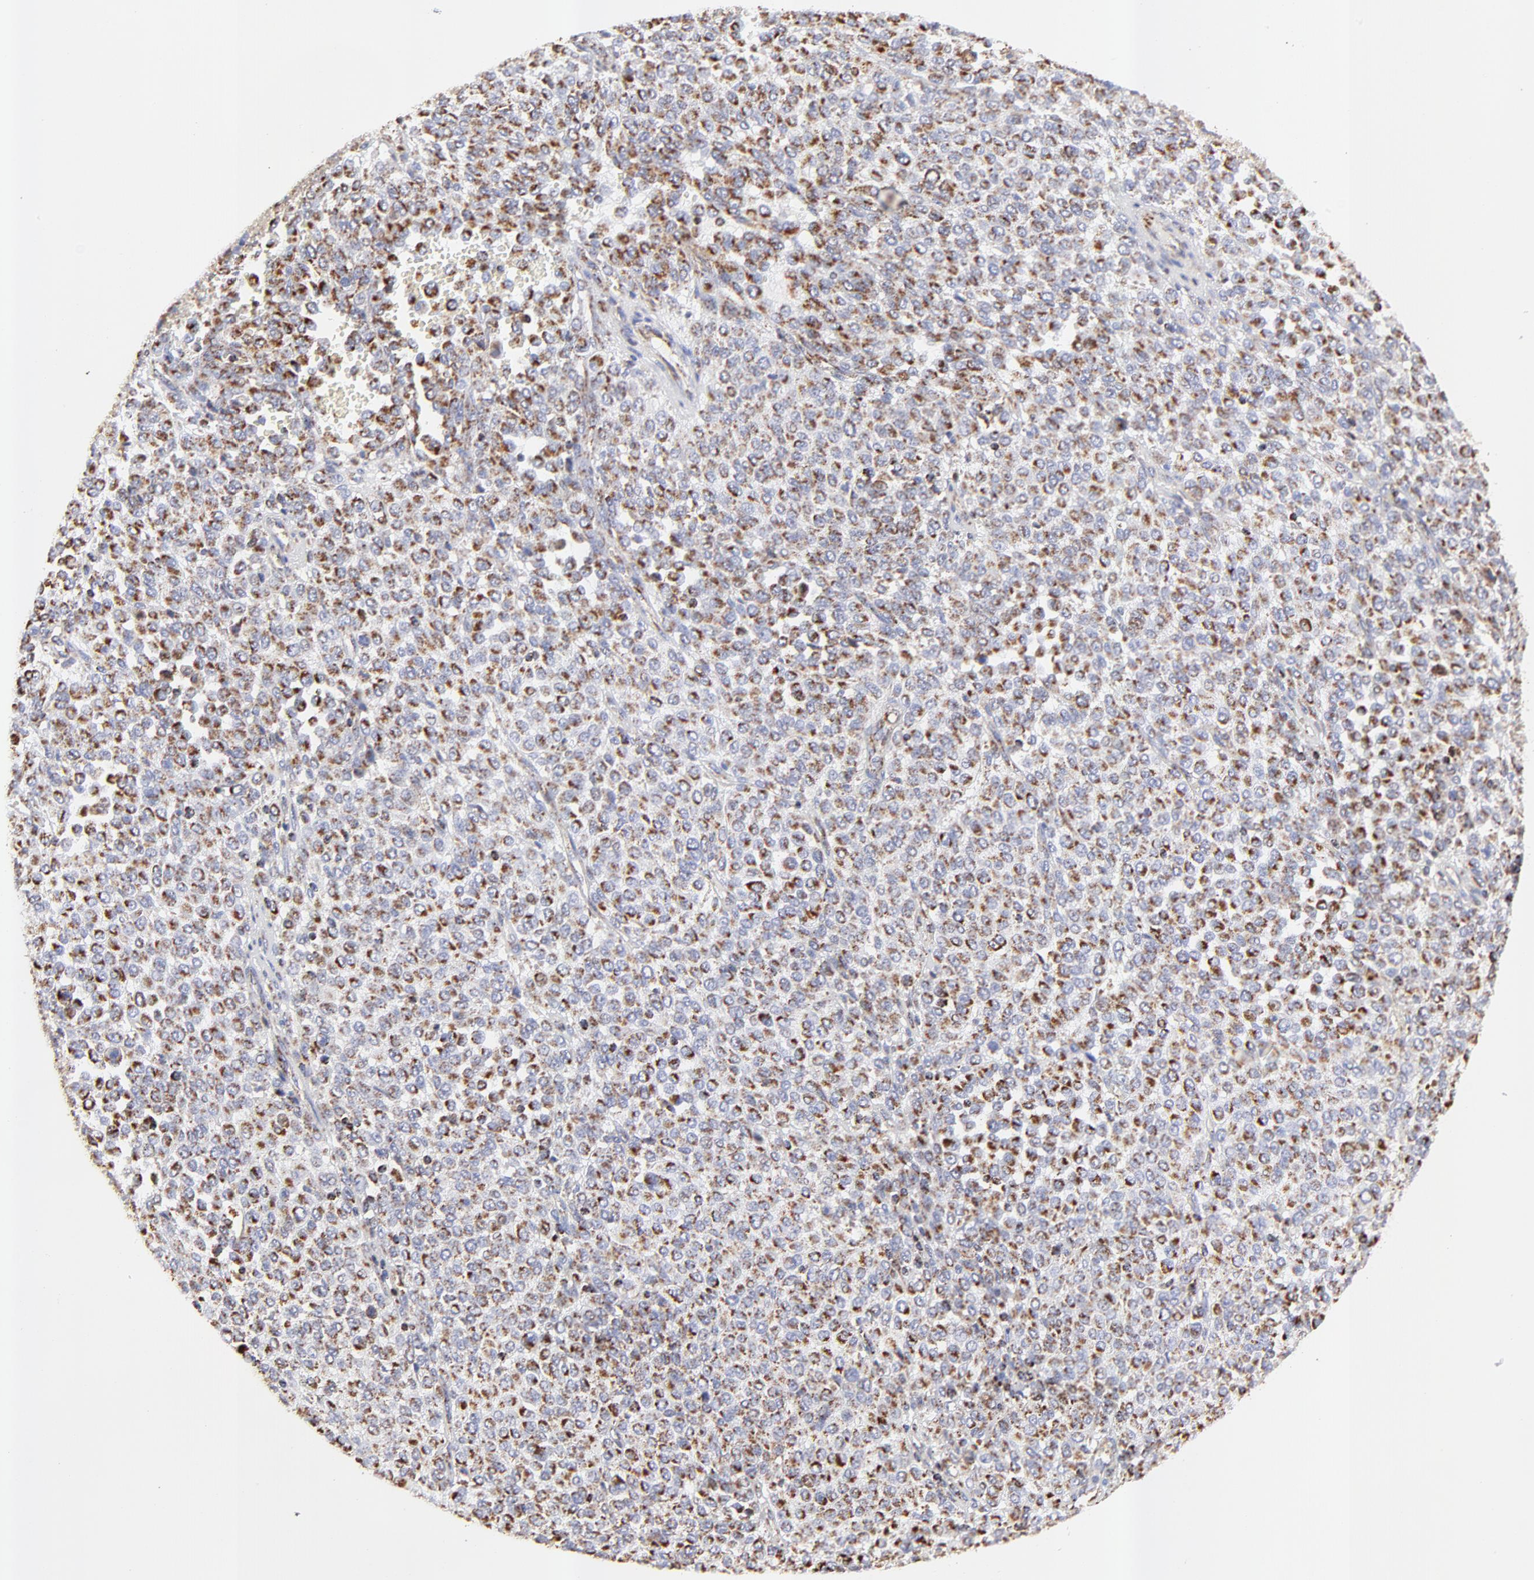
{"staining": {"intensity": "moderate", "quantity": "25%-75%", "location": "cytoplasmic/membranous"}, "tissue": "melanoma", "cell_type": "Tumor cells", "image_type": "cancer", "snomed": [{"axis": "morphology", "description": "Malignant melanoma, Metastatic site"}, {"axis": "topography", "description": "Pancreas"}], "caption": "High-magnification brightfield microscopy of malignant melanoma (metastatic site) stained with DAB (brown) and counterstained with hematoxylin (blue). tumor cells exhibit moderate cytoplasmic/membranous staining is appreciated in about25%-75% of cells.", "gene": "COX4I1", "patient": {"sex": "female", "age": 30}}